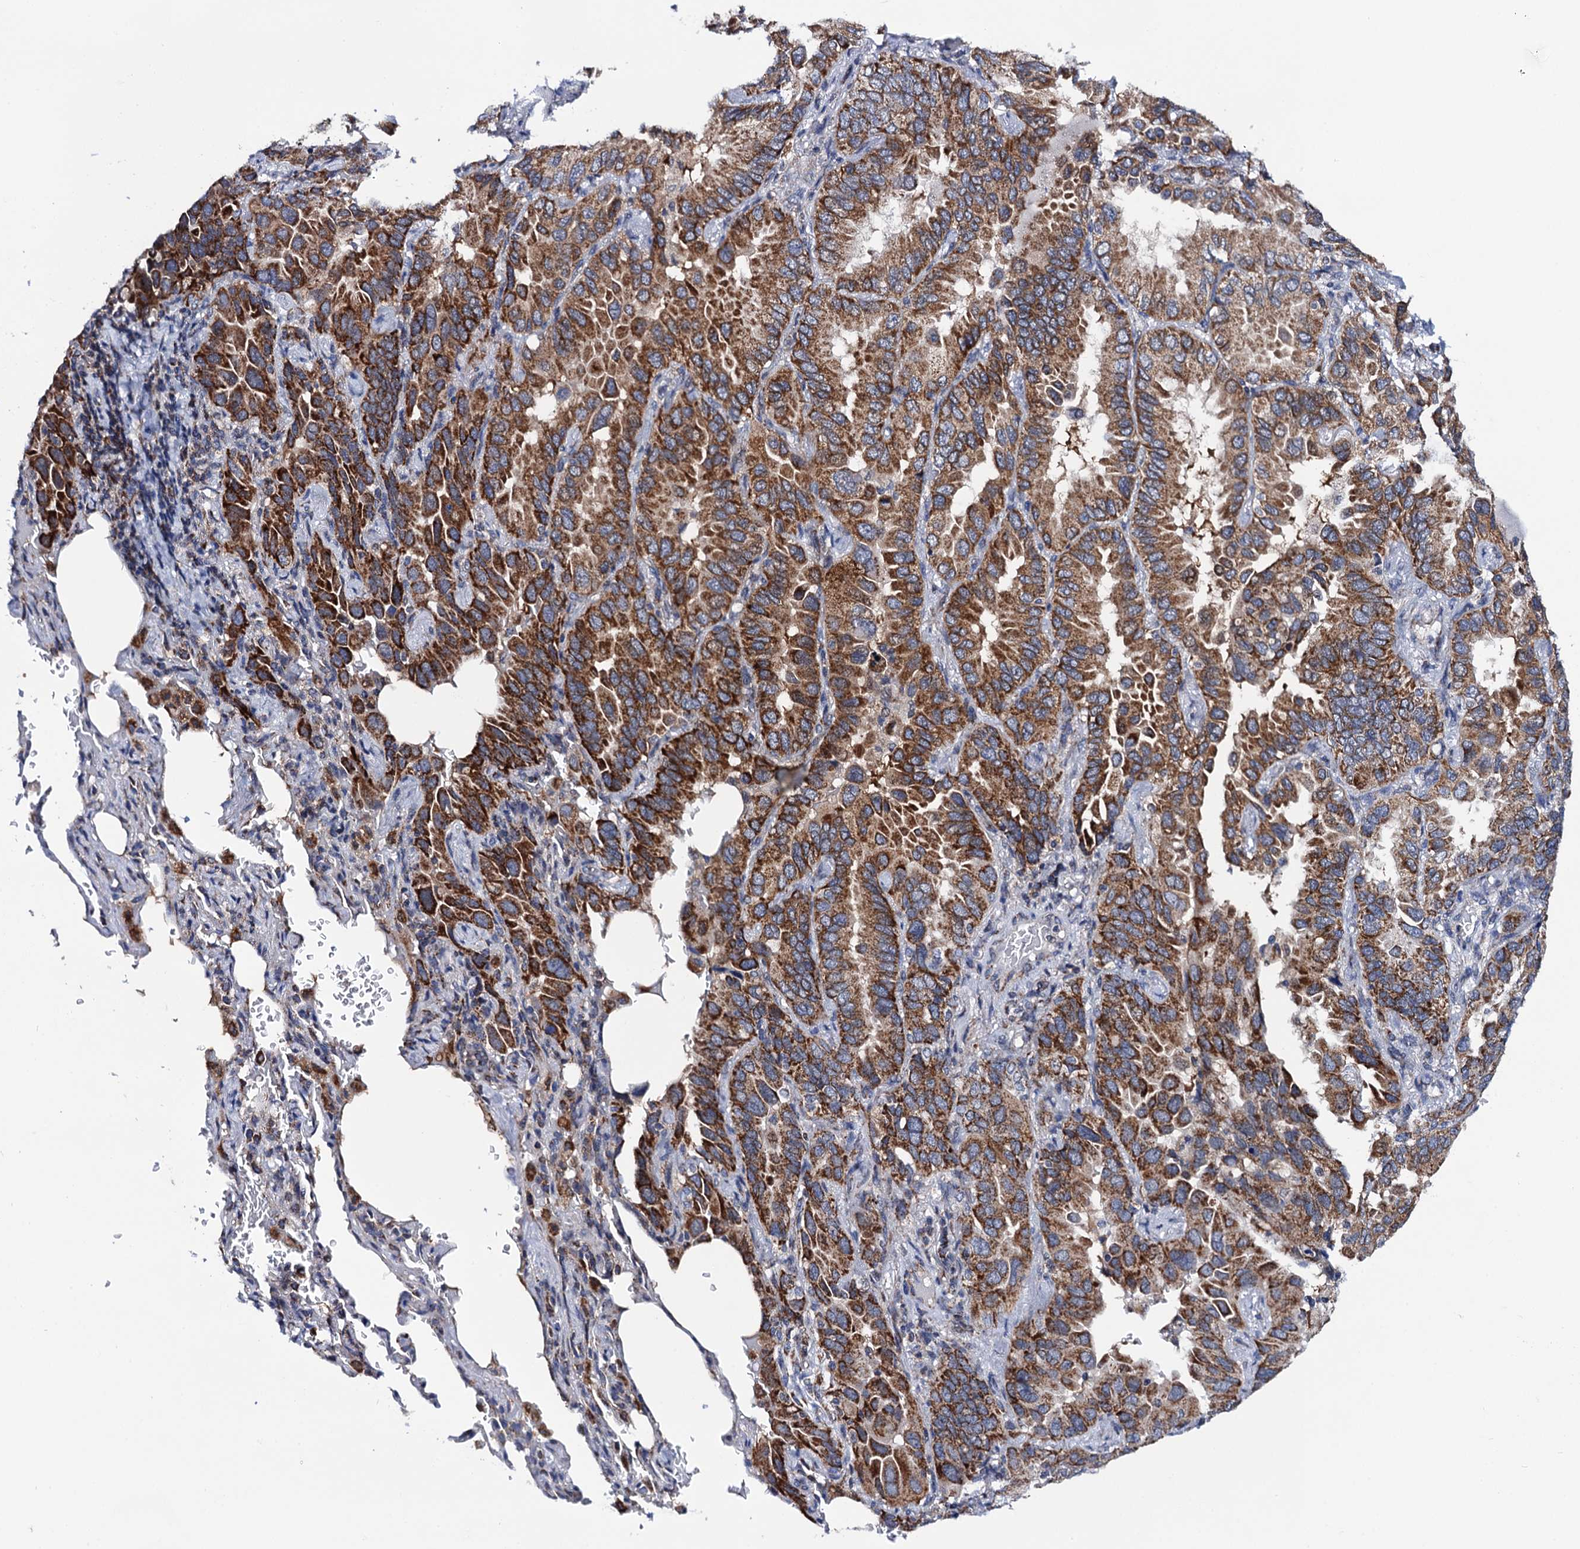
{"staining": {"intensity": "moderate", "quantity": ">75%", "location": "cytoplasmic/membranous"}, "tissue": "lung cancer", "cell_type": "Tumor cells", "image_type": "cancer", "snomed": [{"axis": "morphology", "description": "Adenocarcinoma, NOS"}, {"axis": "topography", "description": "Lung"}], "caption": "Adenocarcinoma (lung) was stained to show a protein in brown. There is medium levels of moderate cytoplasmic/membranous positivity in about >75% of tumor cells. Nuclei are stained in blue.", "gene": "PTCD3", "patient": {"sex": "male", "age": 64}}